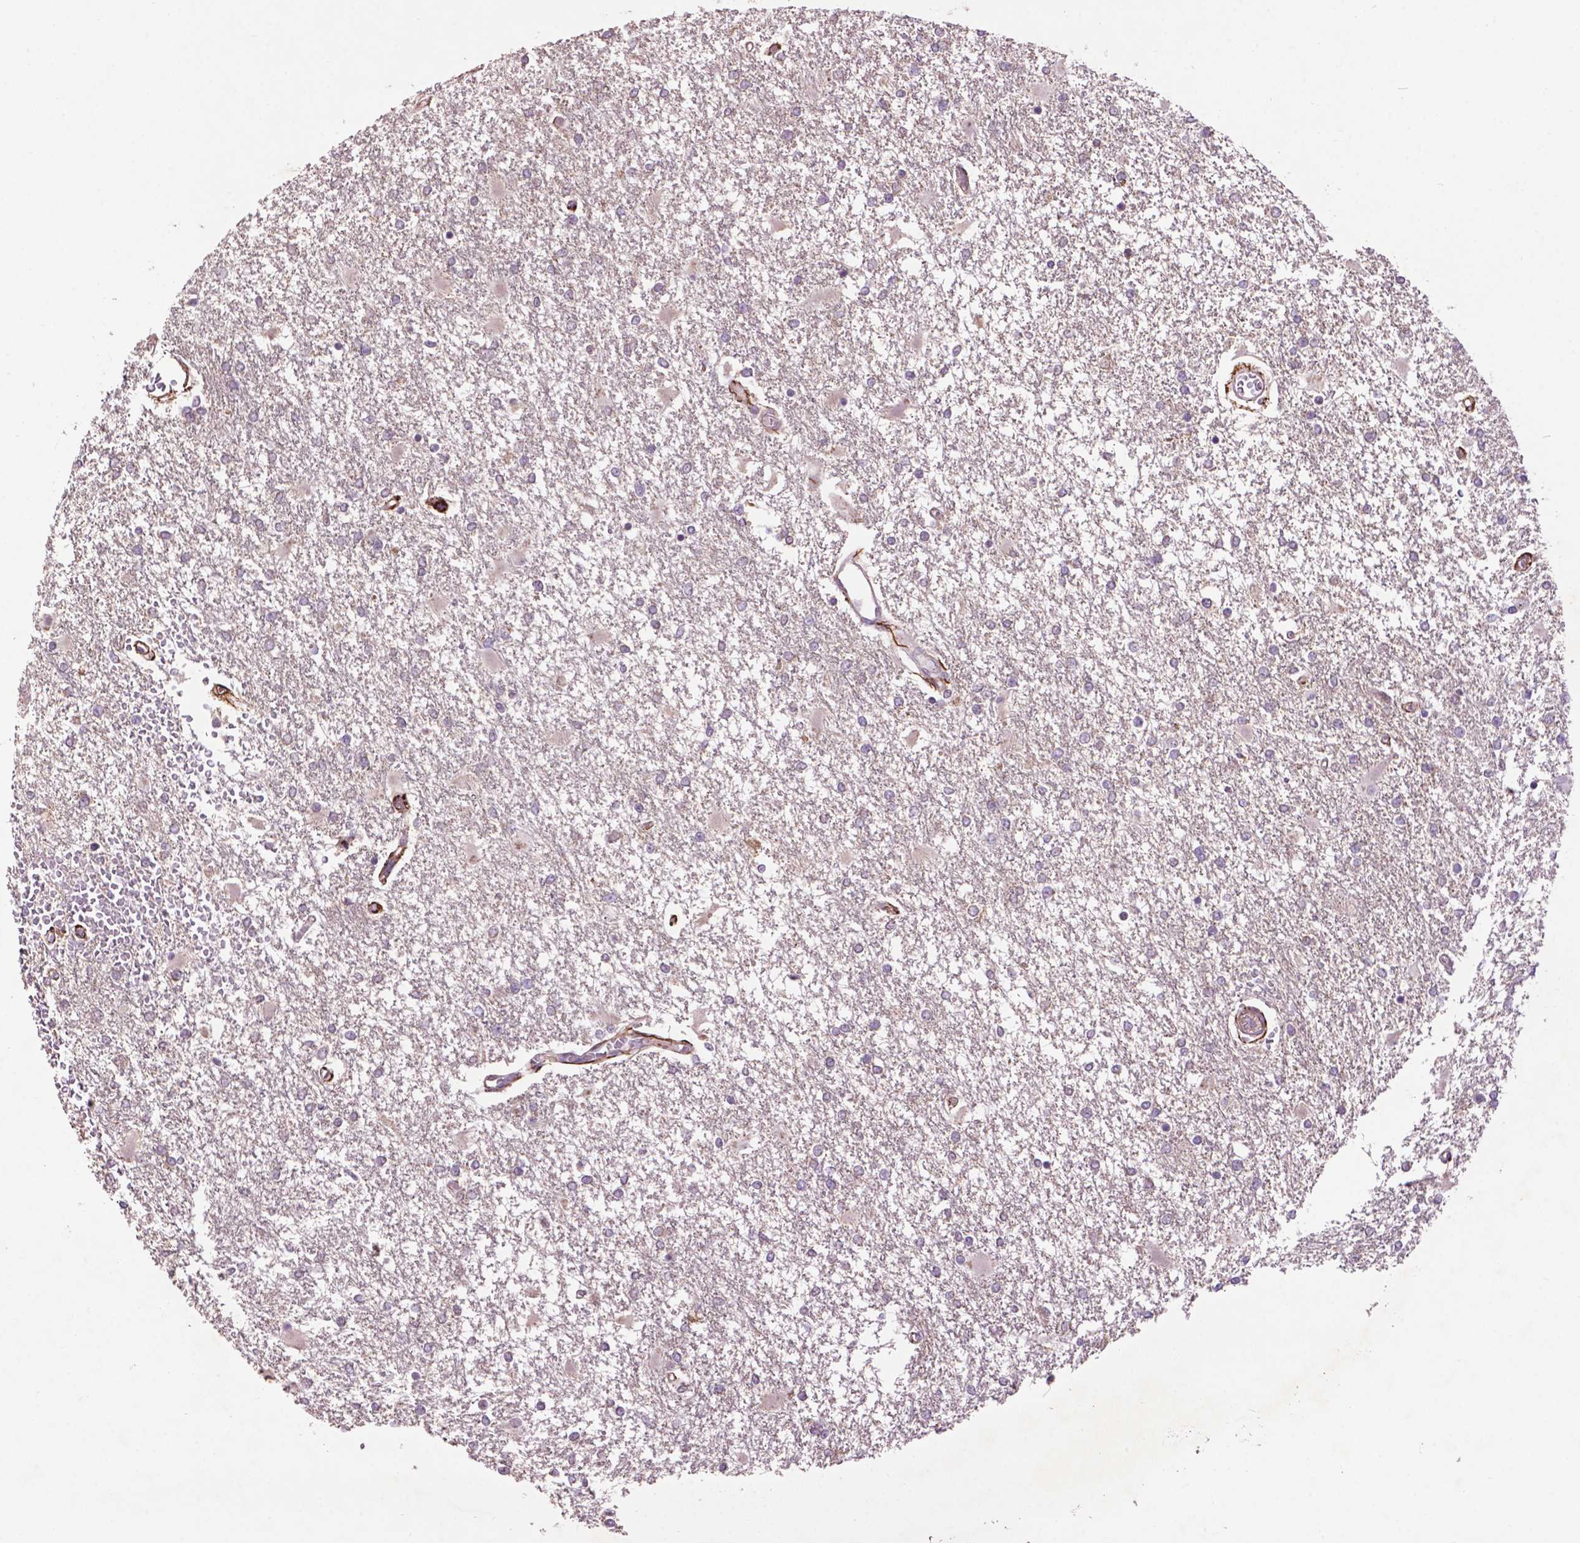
{"staining": {"intensity": "negative", "quantity": "none", "location": "none"}, "tissue": "glioma", "cell_type": "Tumor cells", "image_type": "cancer", "snomed": [{"axis": "morphology", "description": "Glioma, malignant, High grade"}, {"axis": "topography", "description": "Cerebral cortex"}], "caption": "Immunohistochemistry photomicrograph of malignant glioma (high-grade) stained for a protein (brown), which exhibits no staining in tumor cells.", "gene": "LRRC3C", "patient": {"sex": "male", "age": 79}}